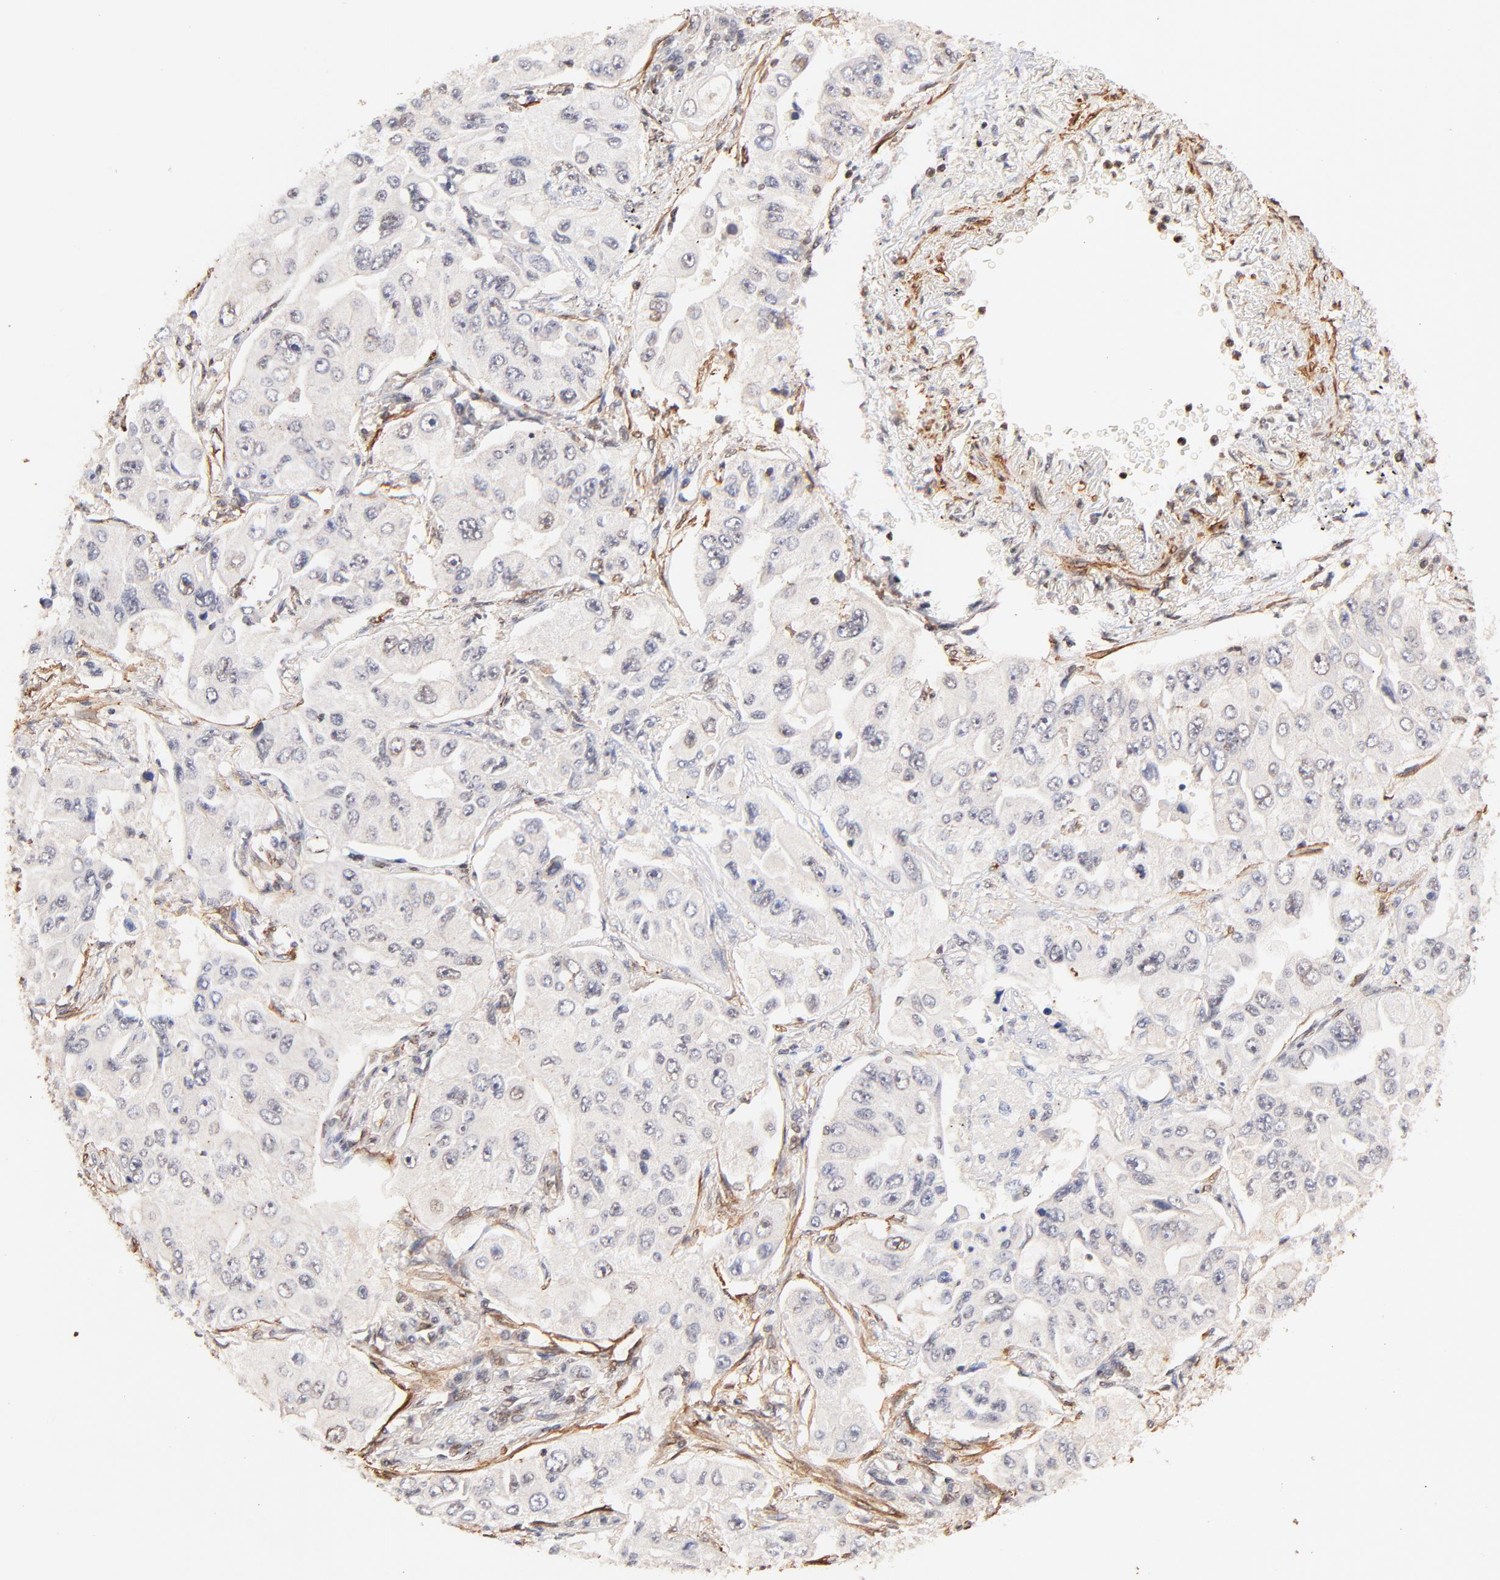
{"staining": {"intensity": "weak", "quantity": "<25%", "location": "cytoplasmic/membranous,nuclear"}, "tissue": "lung cancer", "cell_type": "Tumor cells", "image_type": "cancer", "snomed": [{"axis": "morphology", "description": "Adenocarcinoma, NOS"}, {"axis": "topography", "description": "Lung"}], "caption": "Tumor cells are negative for protein expression in human lung cancer.", "gene": "ZFP92", "patient": {"sex": "male", "age": 84}}